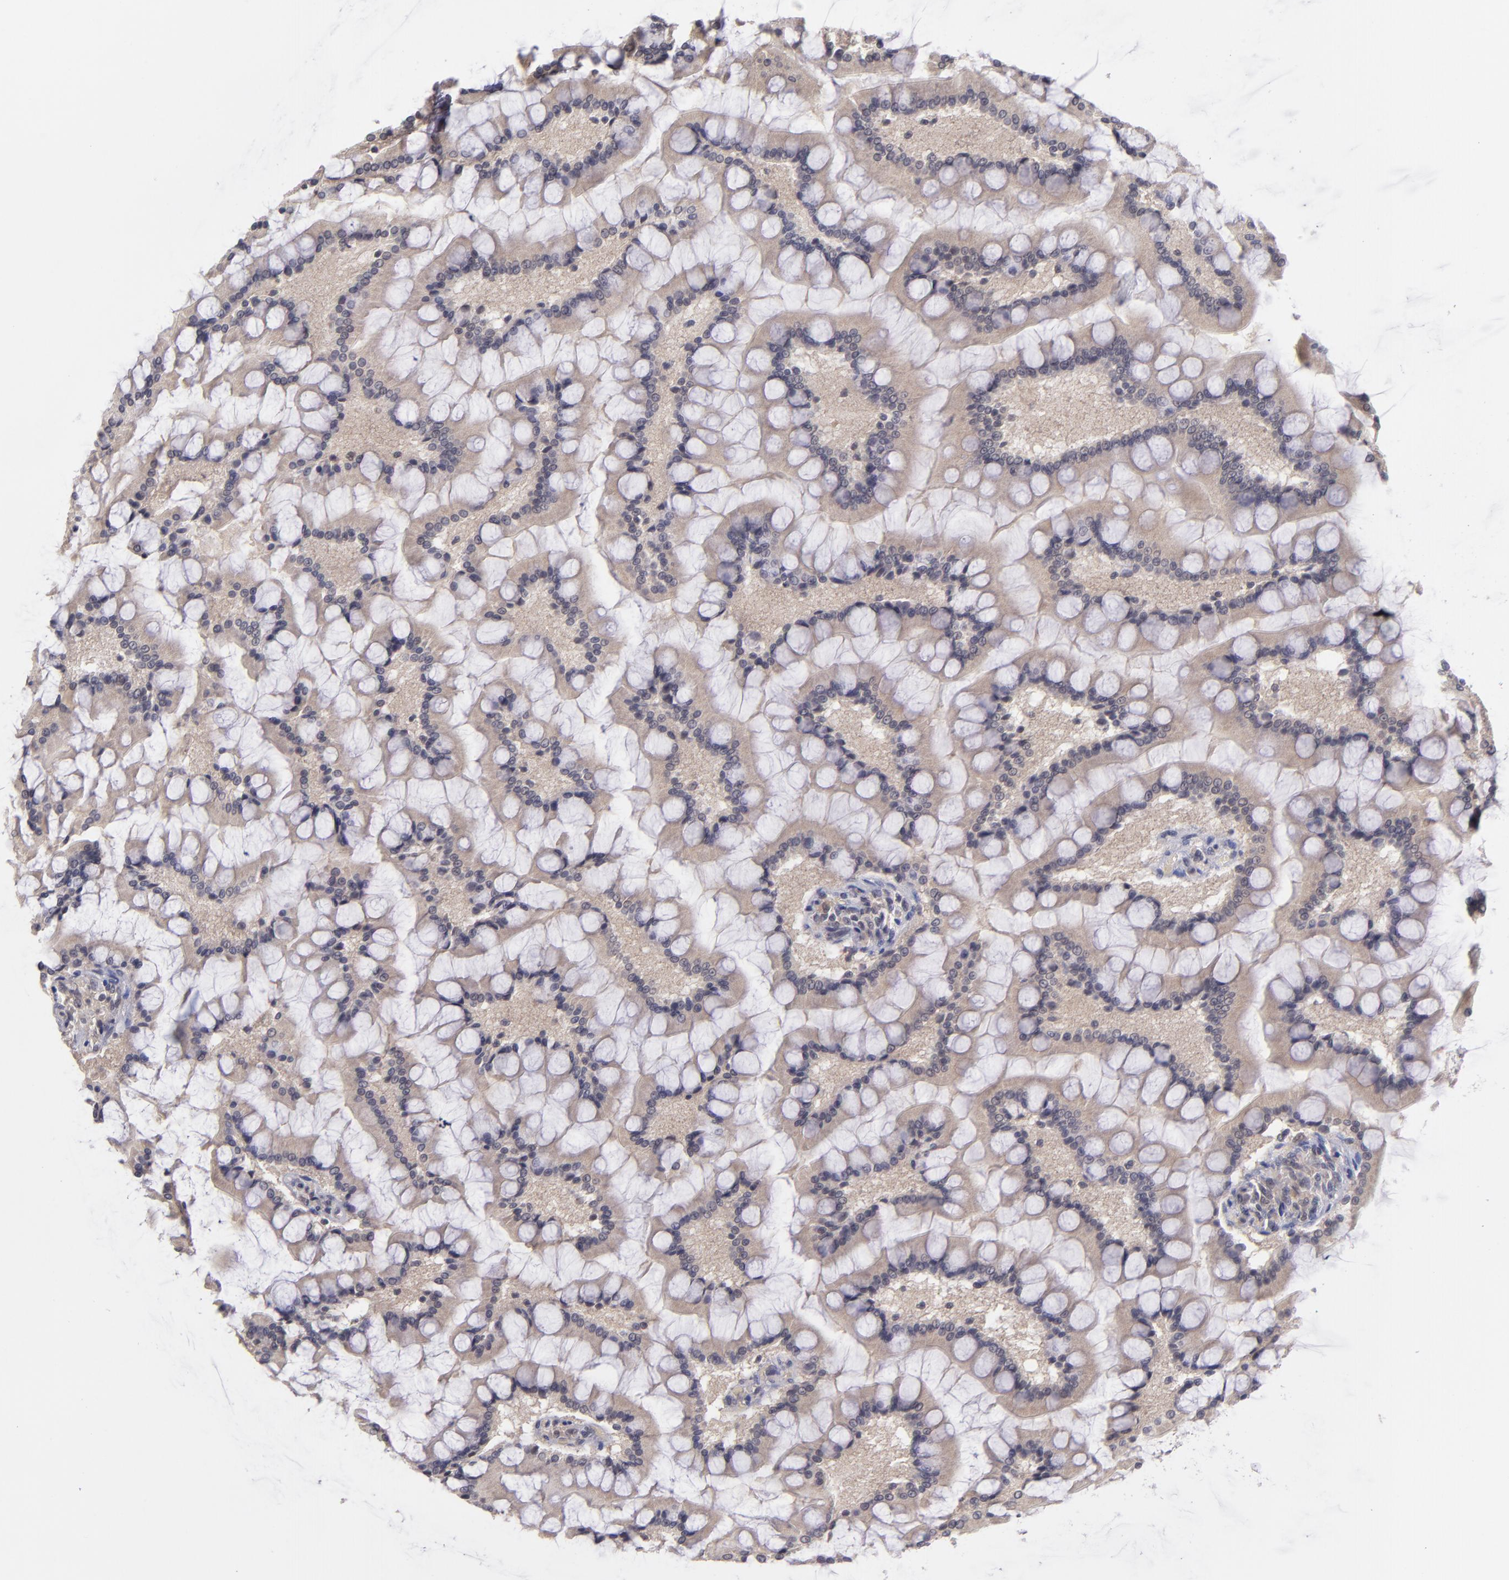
{"staining": {"intensity": "moderate", "quantity": "25%-75%", "location": "cytoplasmic/membranous,nuclear"}, "tissue": "small intestine", "cell_type": "Glandular cells", "image_type": "normal", "snomed": [{"axis": "morphology", "description": "Normal tissue, NOS"}, {"axis": "topography", "description": "Small intestine"}], "caption": "The image displays immunohistochemical staining of normal small intestine. There is moderate cytoplasmic/membranous,nuclear expression is seen in approximately 25%-75% of glandular cells. (Stains: DAB in brown, nuclei in blue, Microscopy: brightfield microscopy at high magnification).", "gene": "CDC7", "patient": {"sex": "male", "age": 41}}